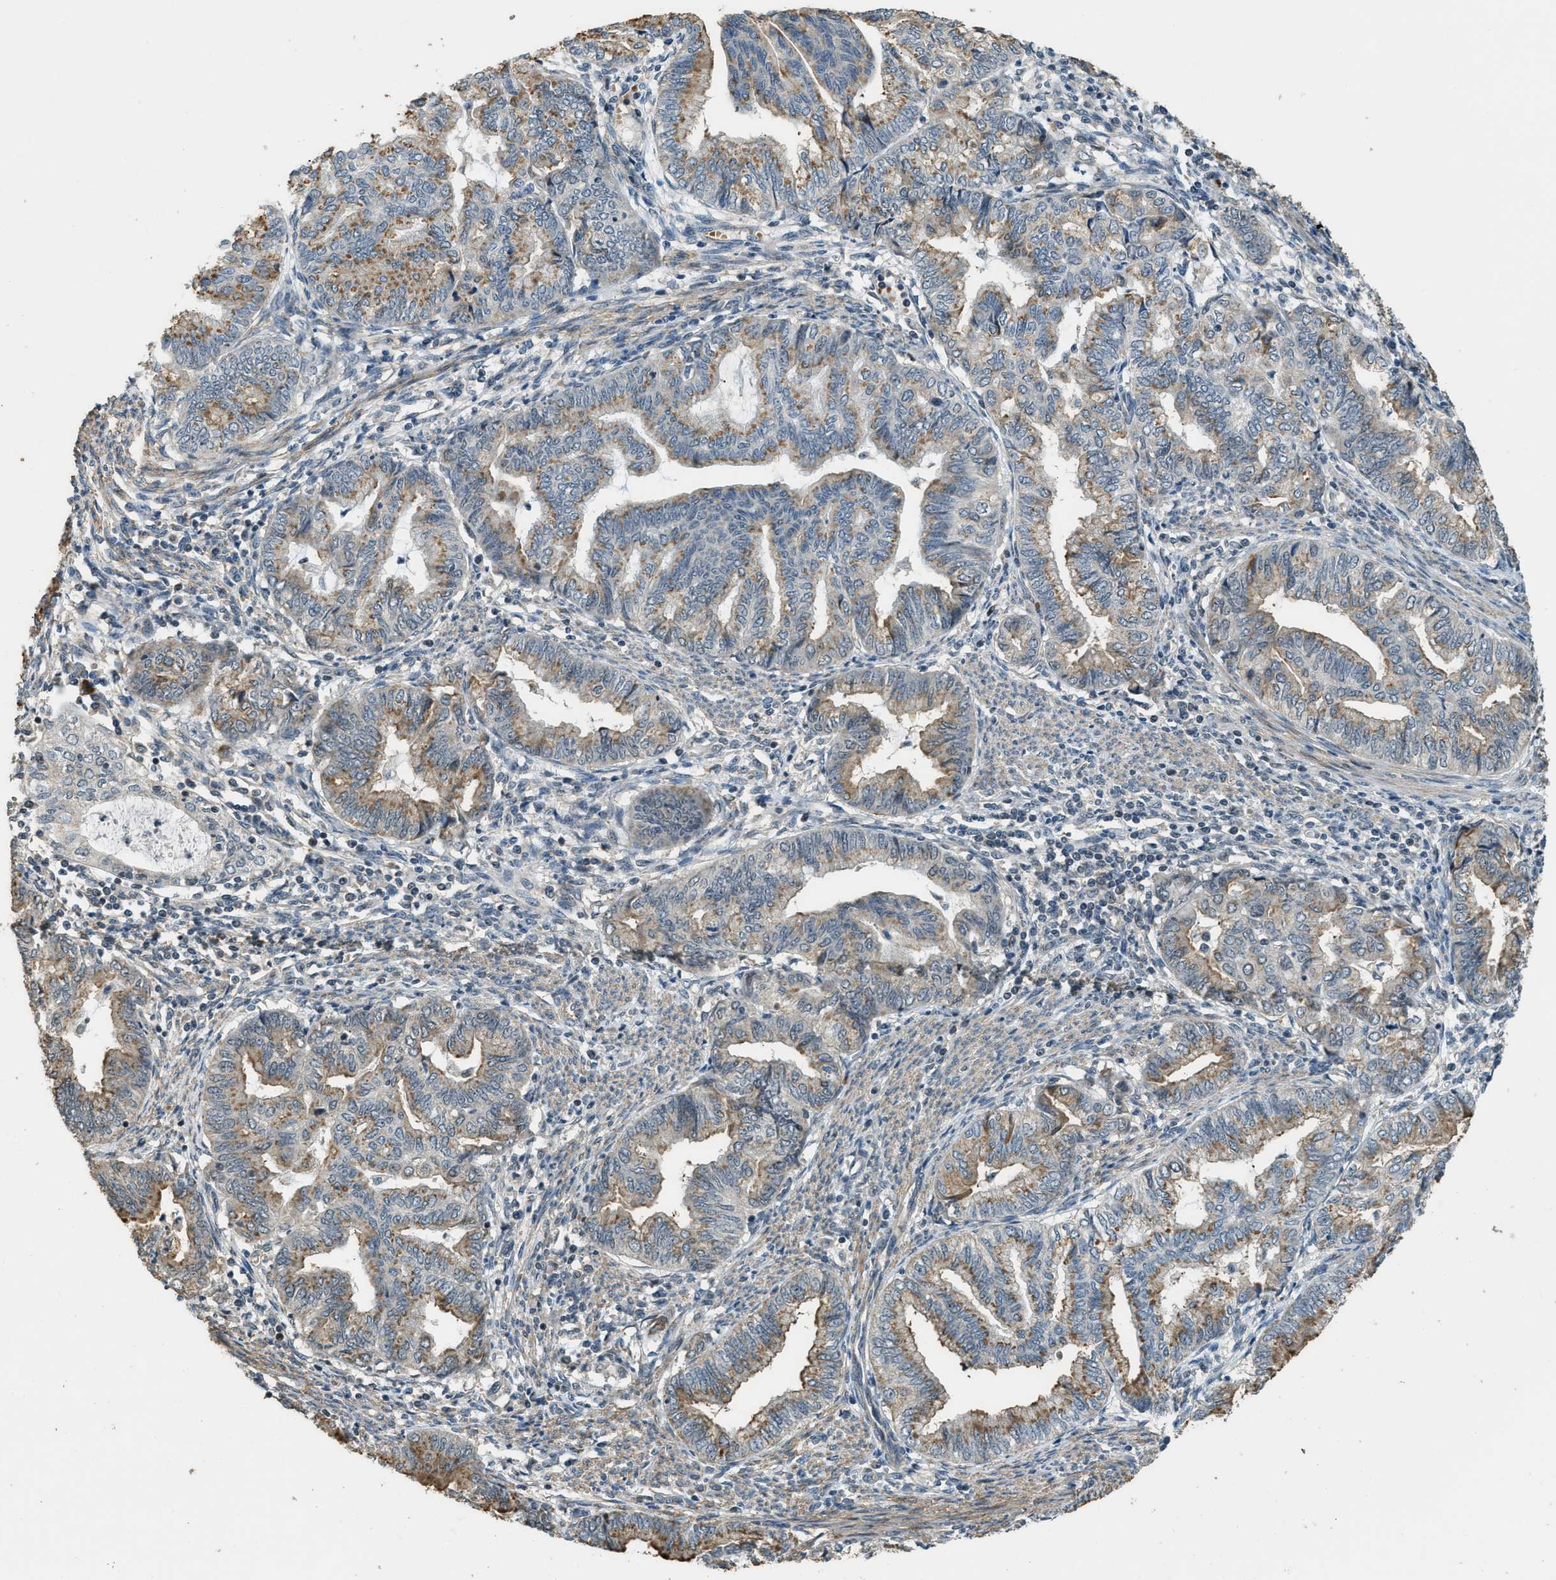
{"staining": {"intensity": "moderate", "quantity": ">75%", "location": "cytoplasmic/membranous"}, "tissue": "endometrial cancer", "cell_type": "Tumor cells", "image_type": "cancer", "snomed": [{"axis": "morphology", "description": "Adenocarcinoma, NOS"}, {"axis": "topography", "description": "Endometrium"}], "caption": "Endometrial cancer tissue shows moderate cytoplasmic/membranous staining in about >75% of tumor cells", "gene": "MED21", "patient": {"sex": "female", "age": 79}}